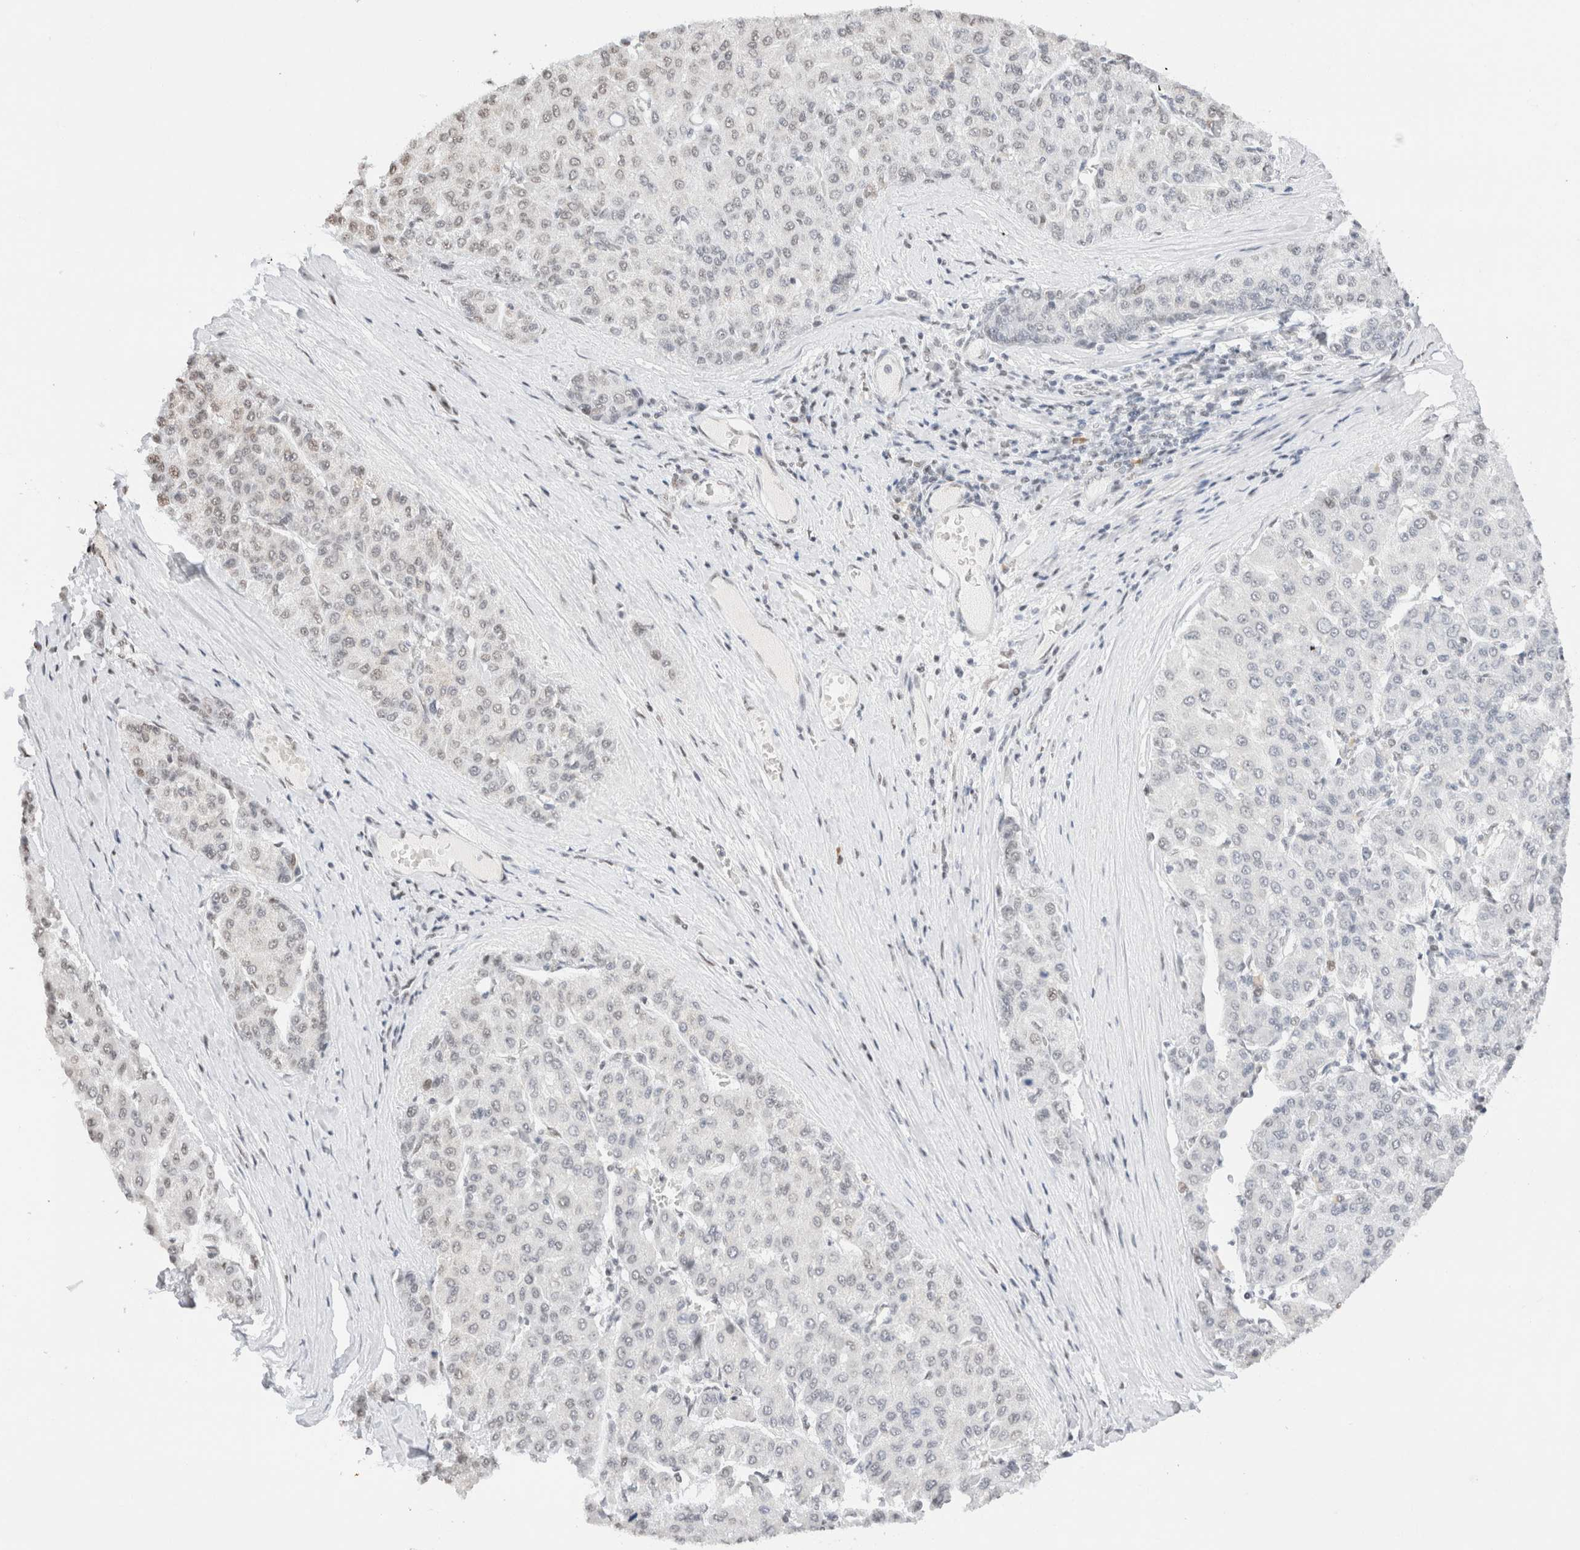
{"staining": {"intensity": "negative", "quantity": "none", "location": "none"}, "tissue": "liver cancer", "cell_type": "Tumor cells", "image_type": "cancer", "snomed": [{"axis": "morphology", "description": "Carcinoma, Hepatocellular, NOS"}, {"axis": "topography", "description": "Liver"}], "caption": "DAB (3,3'-diaminobenzidine) immunohistochemical staining of human liver cancer (hepatocellular carcinoma) displays no significant staining in tumor cells.", "gene": "SUPT3H", "patient": {"sex": "male", "age": 65}}